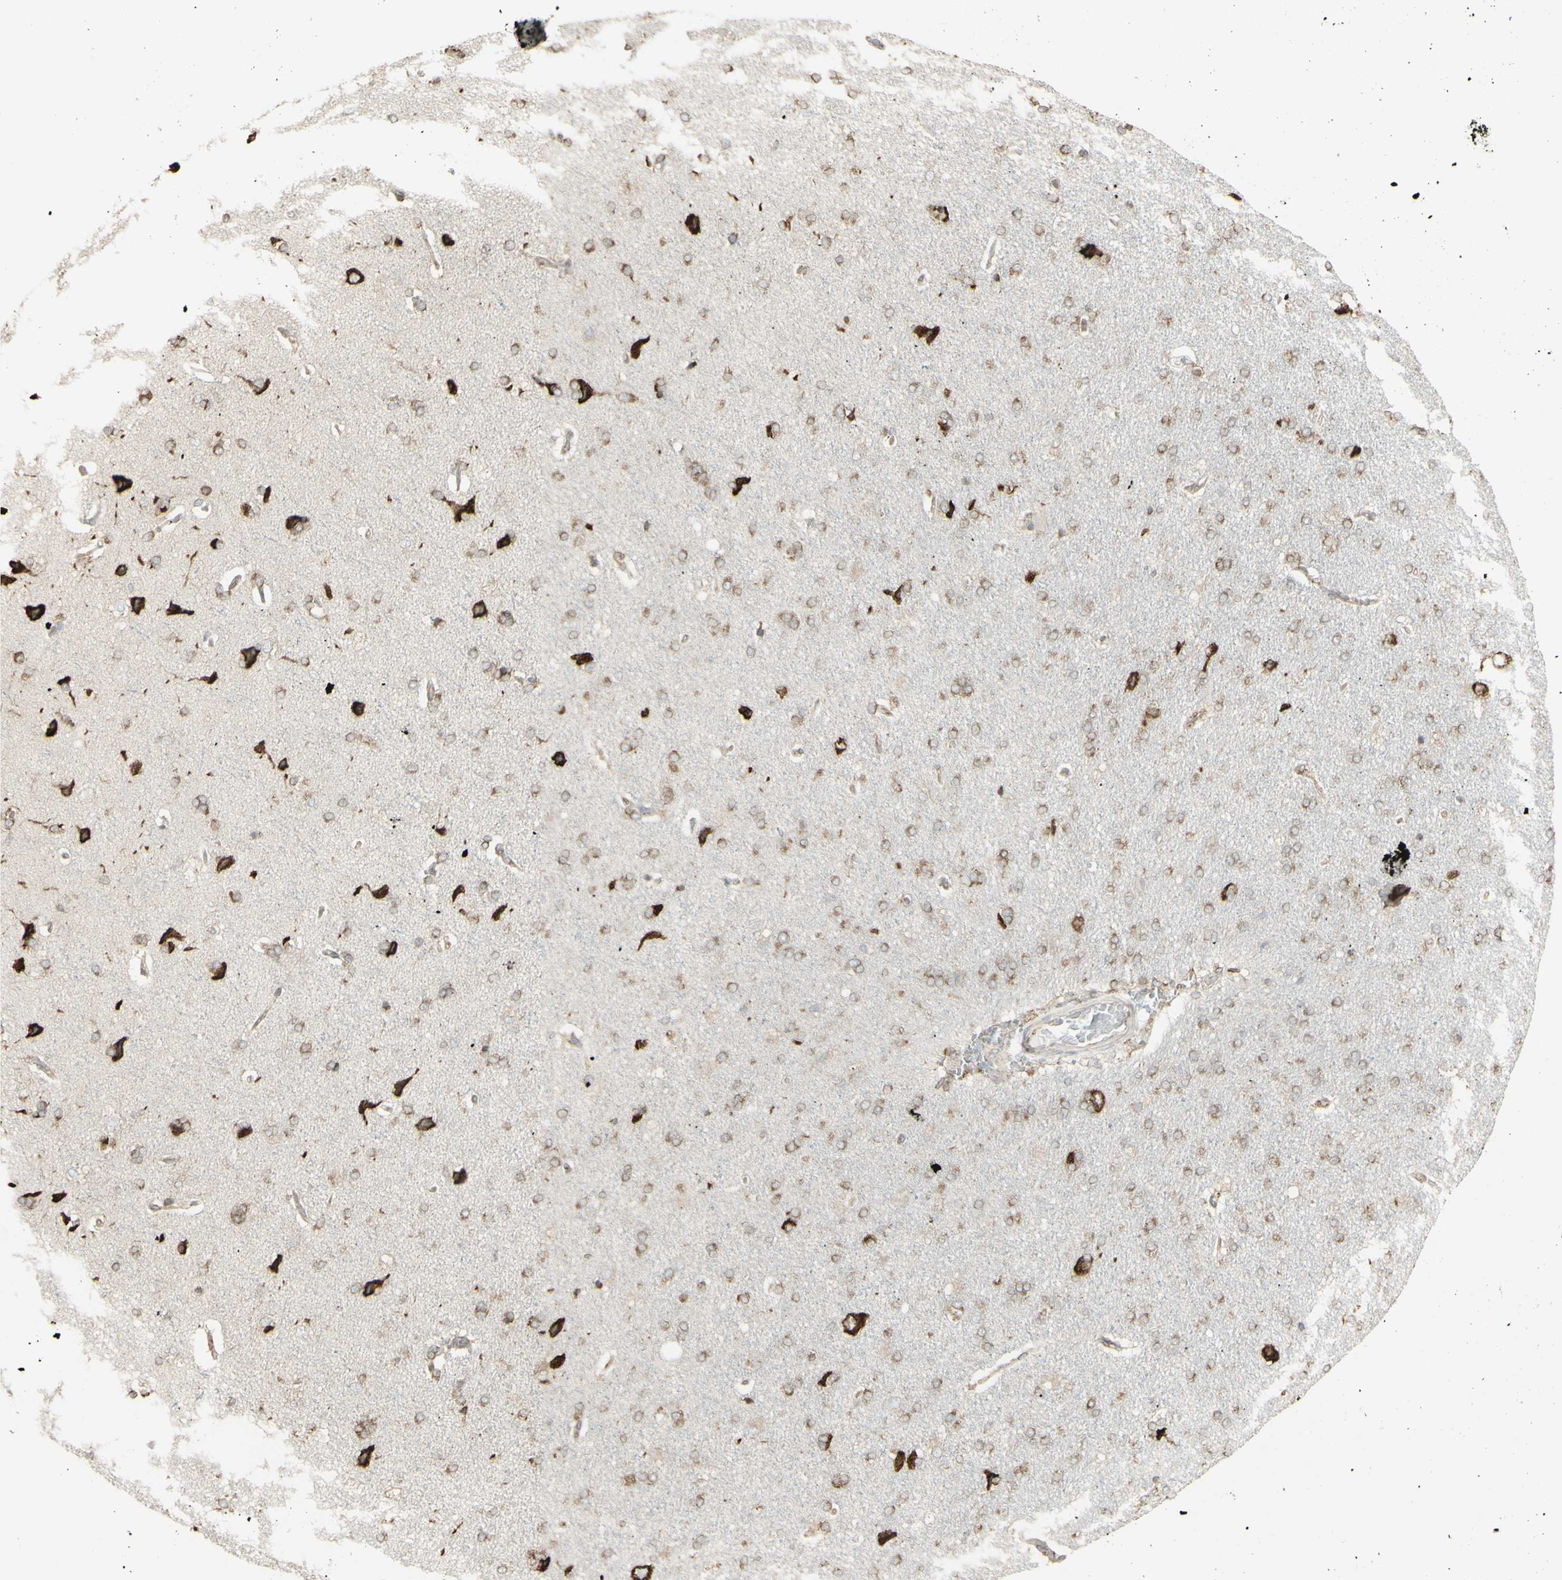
{"staining": {"intensity": "weak", "quantity": "25%-75%", "location": "cytoplasmic/membranous"}, "tissue": "cerebral cortex", "cell_type": "Endothelial cells", "image_type": "normal", "snomed": [{"axis": "morphology", "description": "Normal tissue, NOS"}, {"axis": "topography", "description": "Cerebral cortex"}], "caption": "IHC (DAB) staining of unremarkable cerebral cortex displays weak cytoplasmic/membranous protein staining in approximately 25%-75% of endothelial cells.", "gene": "EEF1B2", "patient": {"sex": "male", "age": 62}}